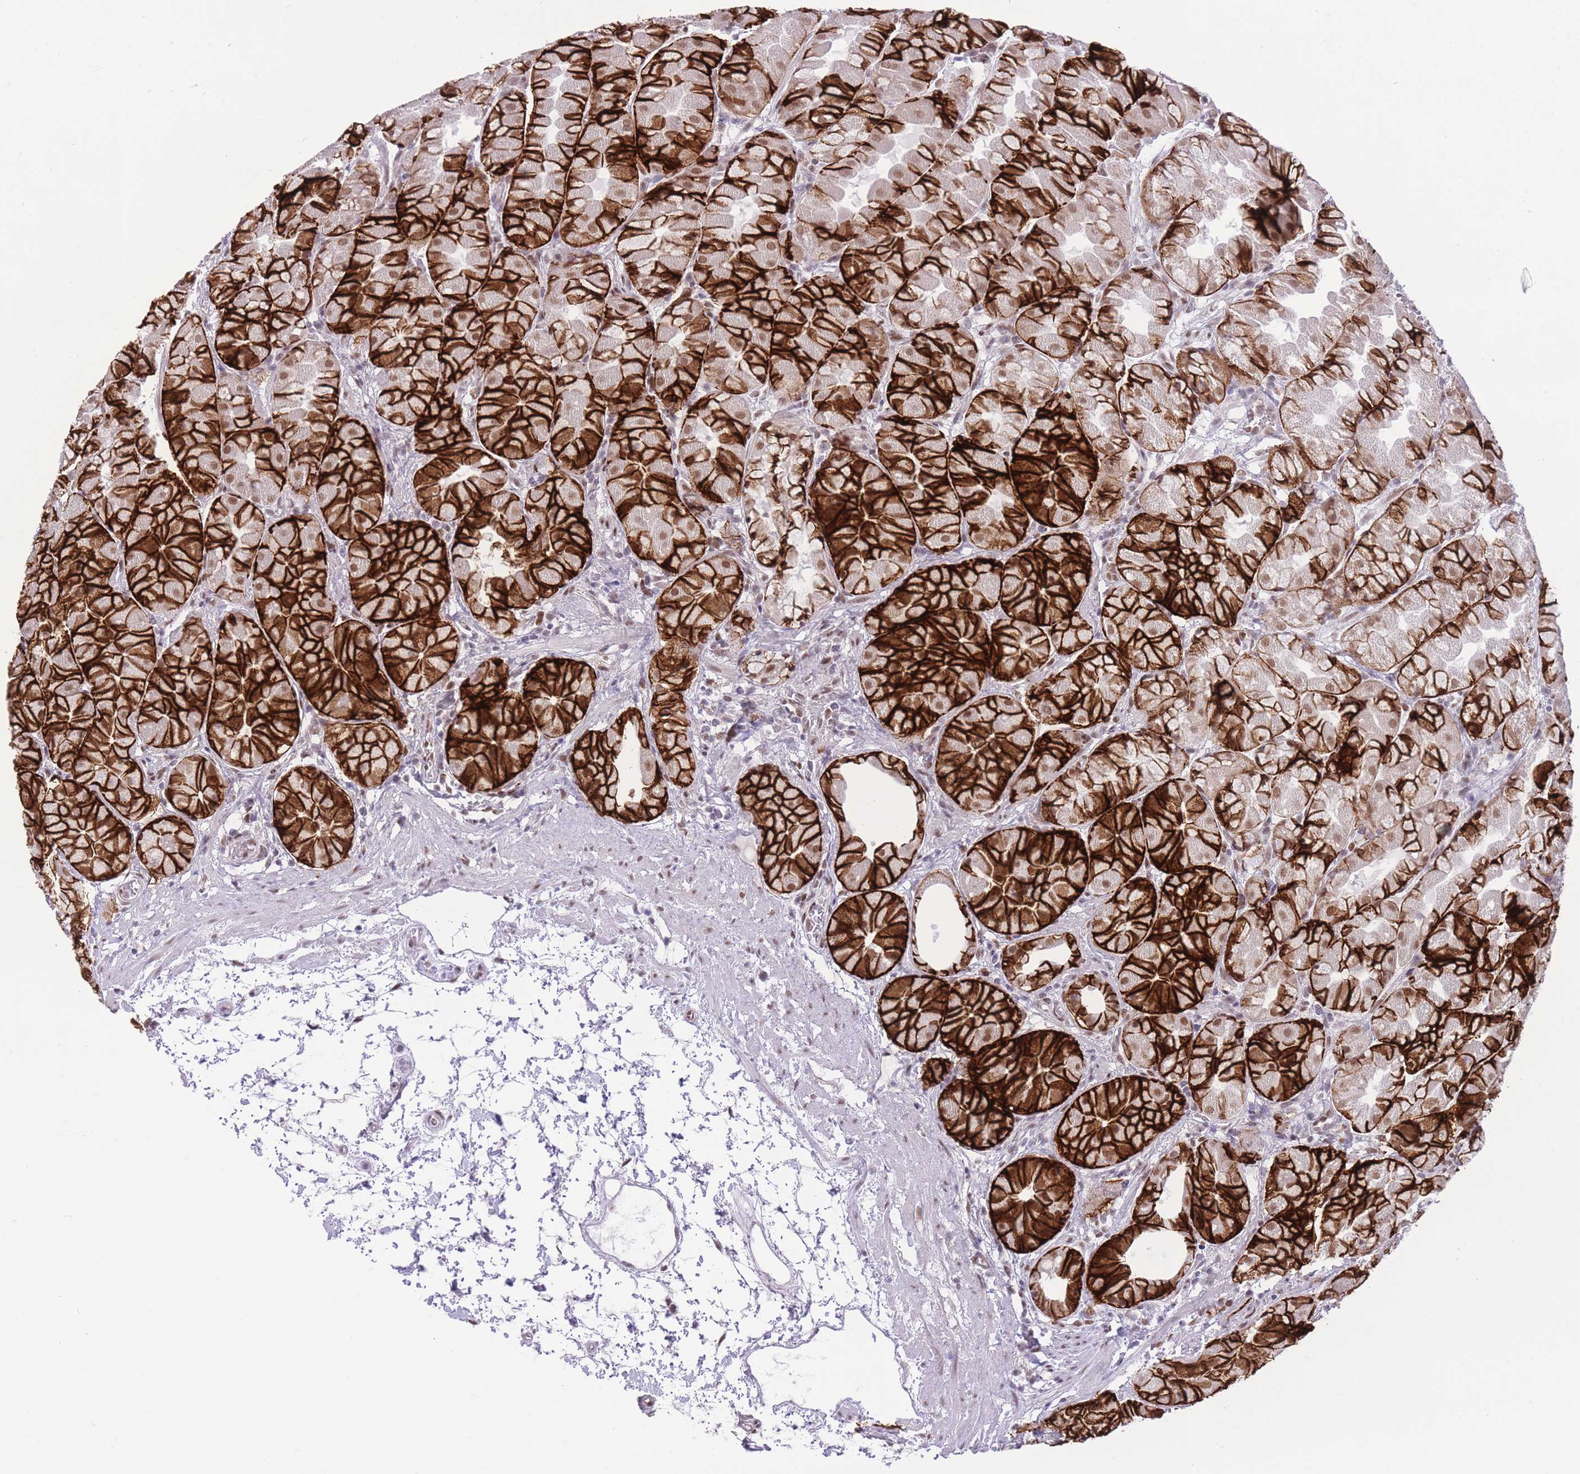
{"staining": {"intensity": "strong", "quantity": ">75%", "location": "cytoplasmic/membranous,nuclear"}, "tissue": "stomach", "cell_type": "Glandular cells", "image_type": "normal", "snomed": [{"axis": "morphology", "description": "Normal tissue, NOS"}, {"axis": "topography", "description": "Stomach"}], "caption": "High-magnification brightfield microscopy of unremarkable stomach stained with DAB (brown) and counterstained with hematoxylin (blue). glandular cells exhibit strong cytoplasmic/membranous,nuclear staining is appreciated in approximately>75% of cells.", "gene": "ZBED5", "patient": {"sex": "male", "age": 57}}